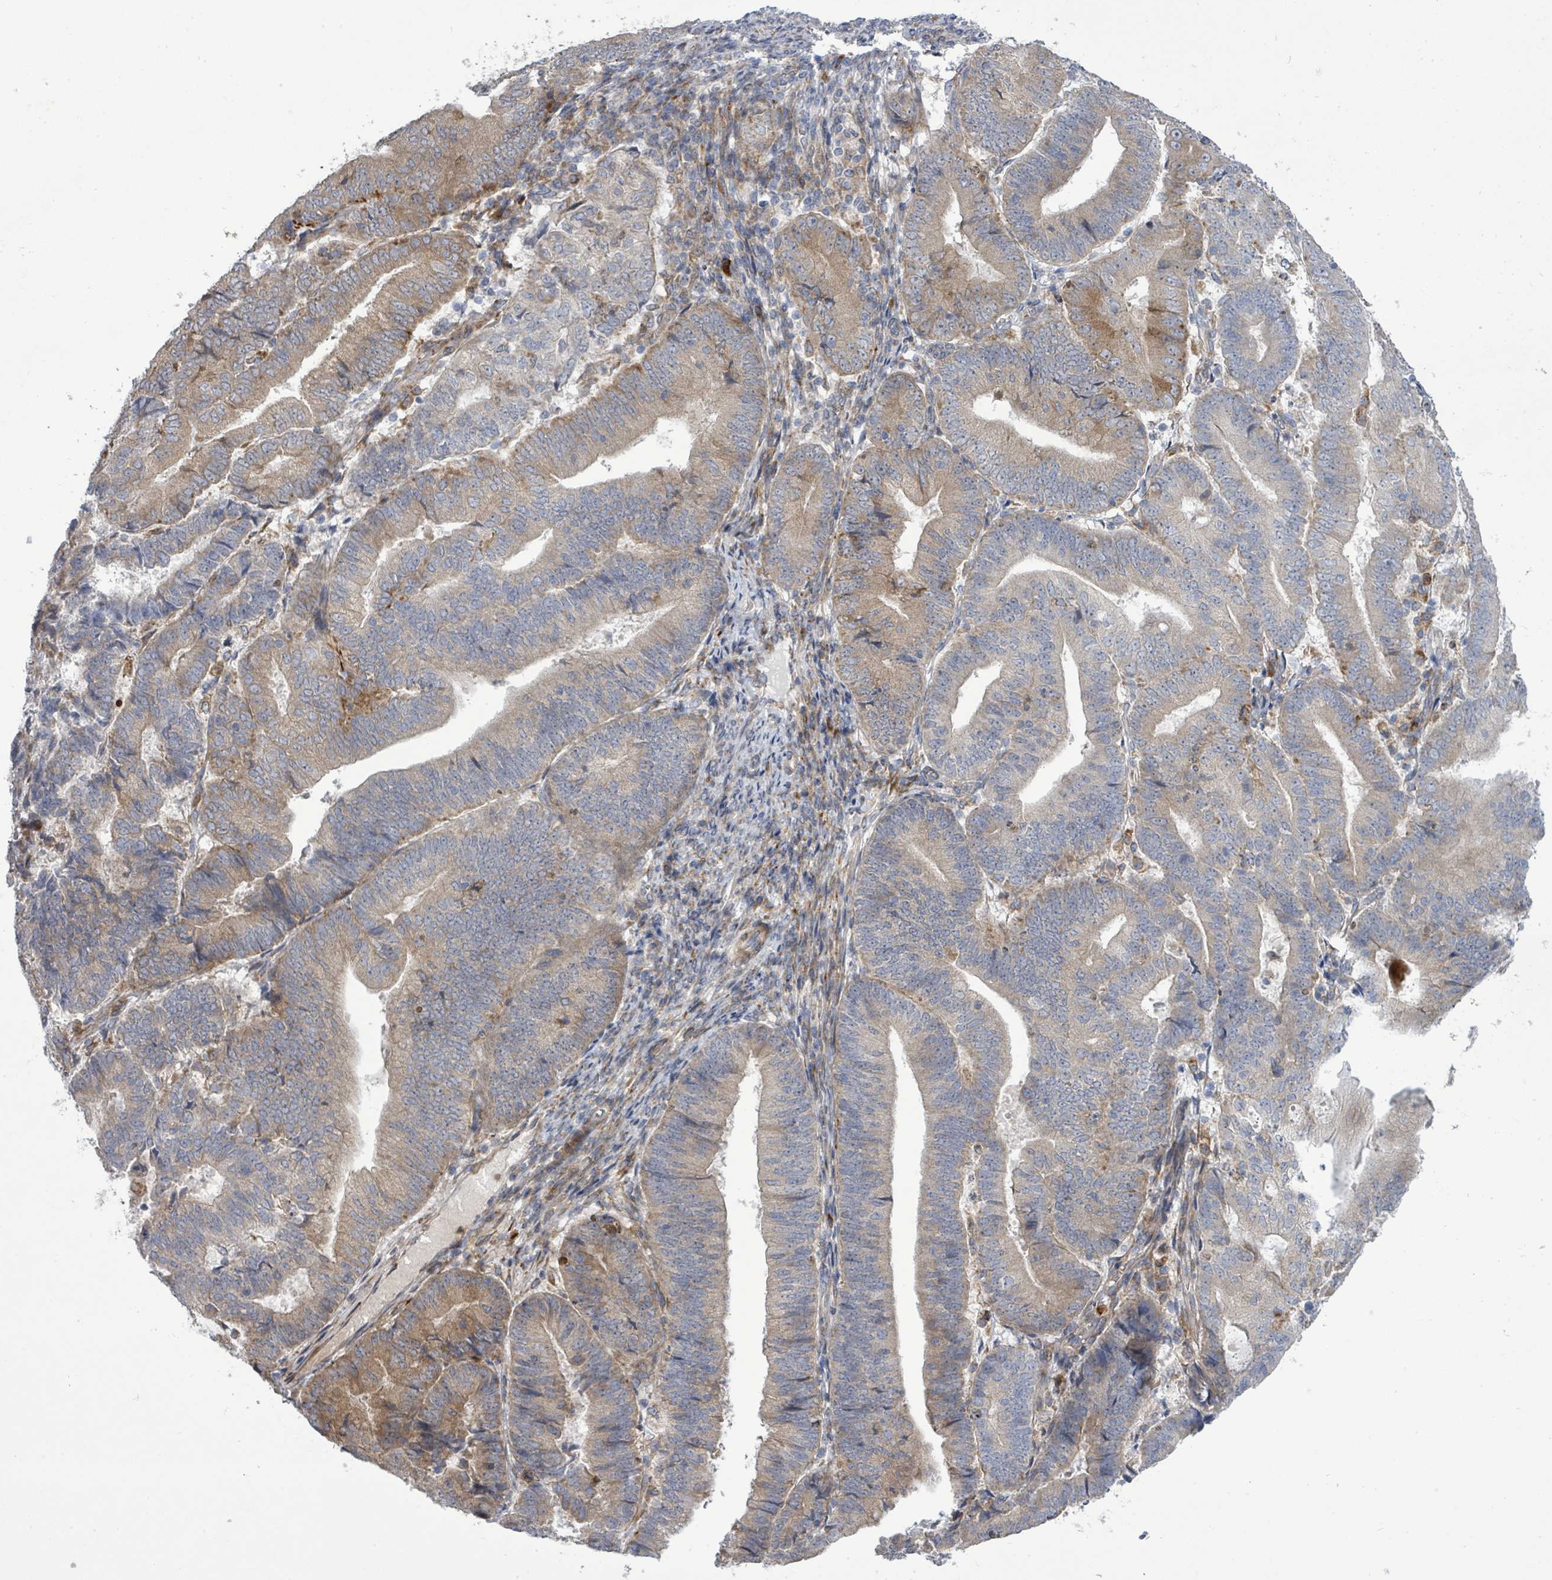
{"staining": {"intensity": "moderate", "quantity": "25%-75%", "location": "cytoplasmic/membranous"}, "tissue": "endometrial cancer", "cell_type": "Tumor cells", "image_type": "cancer", "snomed": [{"axis": "morphology", "description": "Adenocarcinoma, NOS"}, {"axis": "topography", "description": "Endometrium"}], "caption": "Immunohistochemical staining of endometrial adenocarcinoma shows medium levels of moderate cytoplasmic/membranous staining in about 25%-75% of tumor cells.", "gene": "SAR1A", "patient": {"sex": "female", "age": 70}}